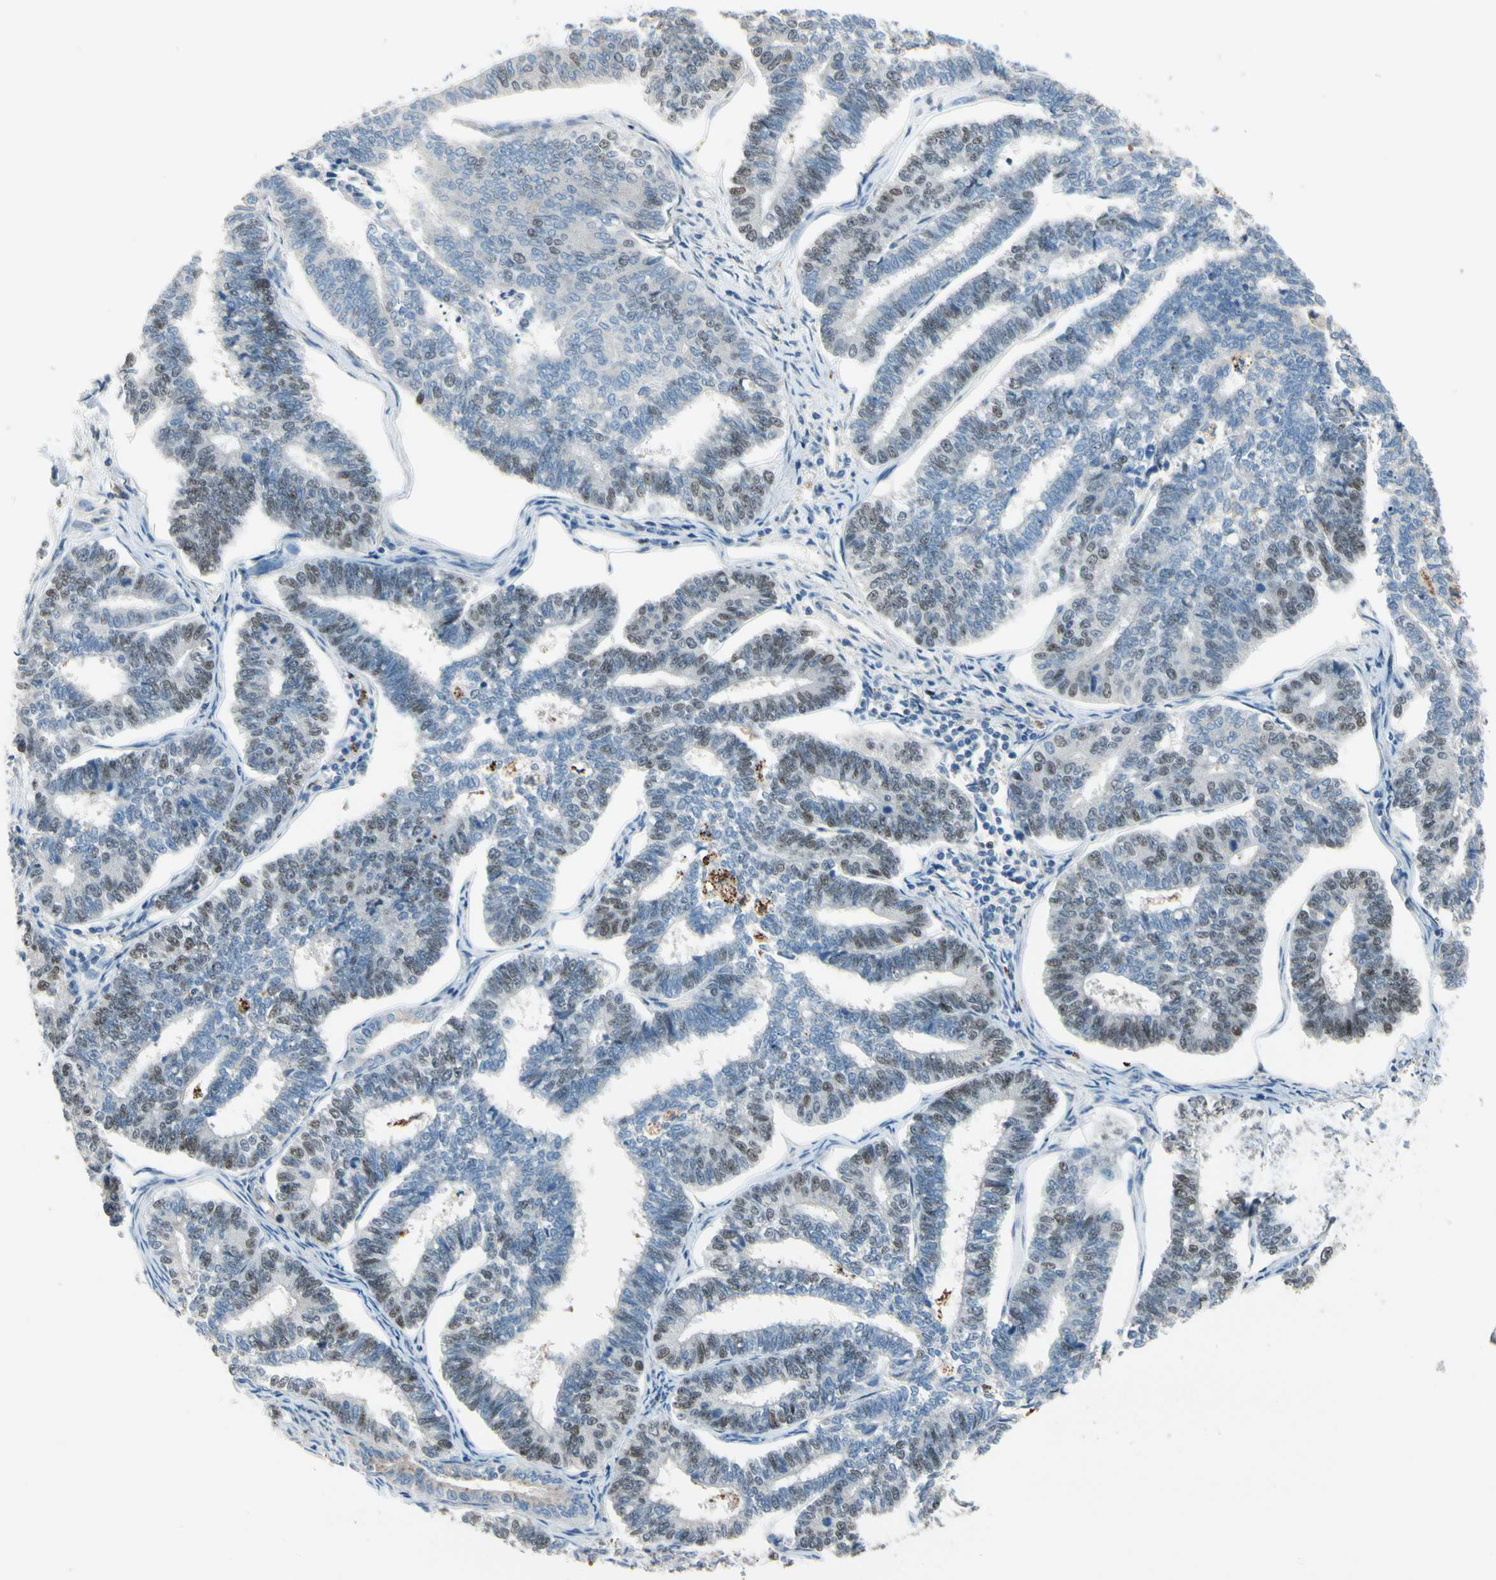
{"staining": {"intensity": "weak", "quantity": "<25%", "location": "nuclear"}, "tissue": "endometrial cancer", "cell_type": "Tumor cells", "image_type": "cancer", "snomed": [{"axis": "morphology", "description": "Adenocarcinoma, NOS"}, {"axis": "topography", "description": "Endometrium"}], "caption": "The image displays no significant staining in tumor cells of endometrial cancer.", "gene": "ZKSCAN4", "patient": {"sex": "female", "age": 70}}